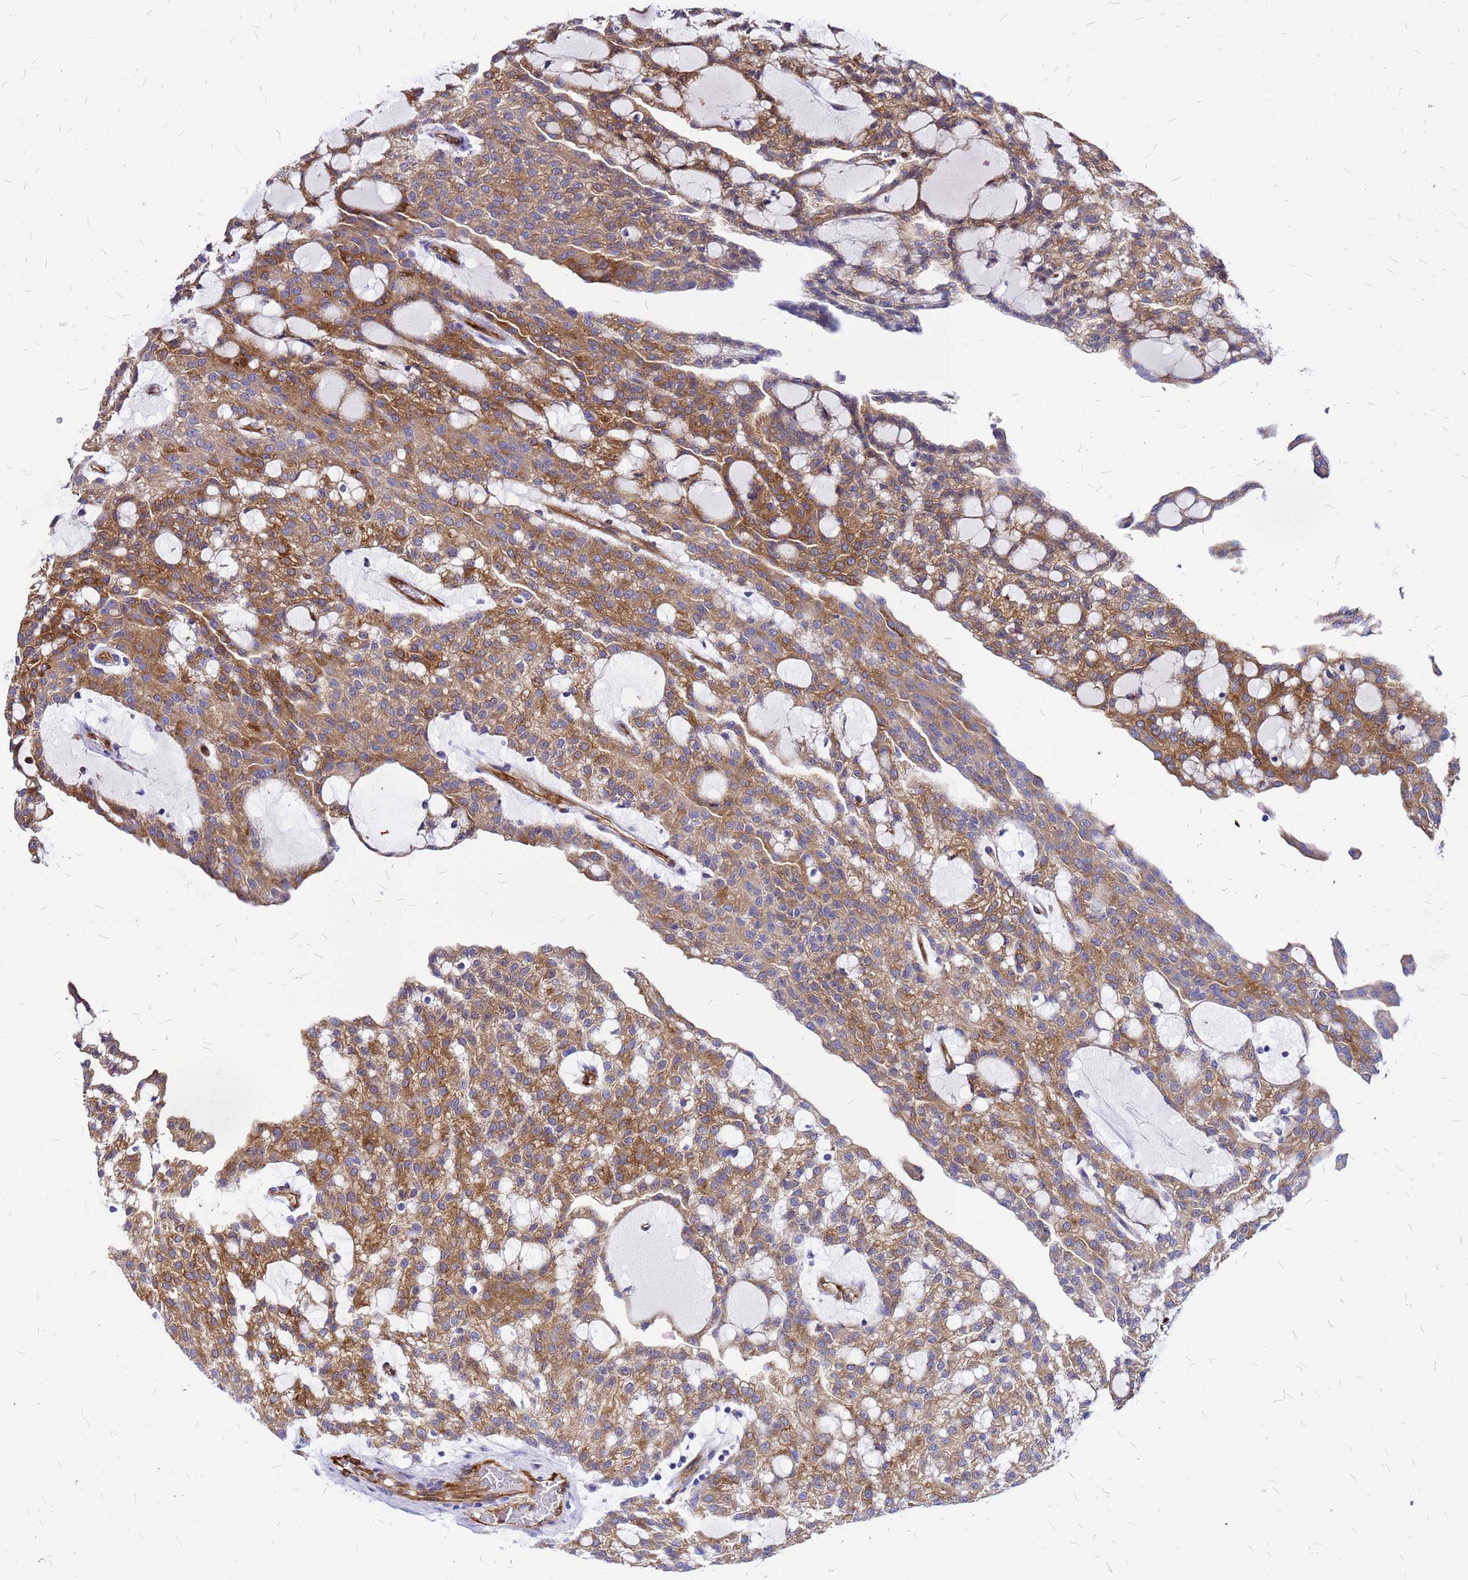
{"staining": {"intensity": "moderate", "quantity": ">75%", "location": "cytoplasmic/membranous"}, "tissue": "renal cancer", "cell_type": "Tumor cells", "image_type": "cancer", "snomed": [{"axis": "morphology", "description": "Adenocarcinoma, NOS"}, {"axis": "topography", "description": "Kidney"}], "caption": "IHC staining of renal adenocarcinoma, which exhibits medium levels of moderate cytoplasmic/membranous positivity in approximately >75% of tumor cells indicating moderate cytoplasmic/membranous protein expression. The staining was performed using DAB (3,3'-diaminobenzidine) (brown) for protein detection and nuclei were counterstained in hematoxylin (blue).", "gene": "NOSTRIN", "patient": {"sex": "male", "age": 63}}